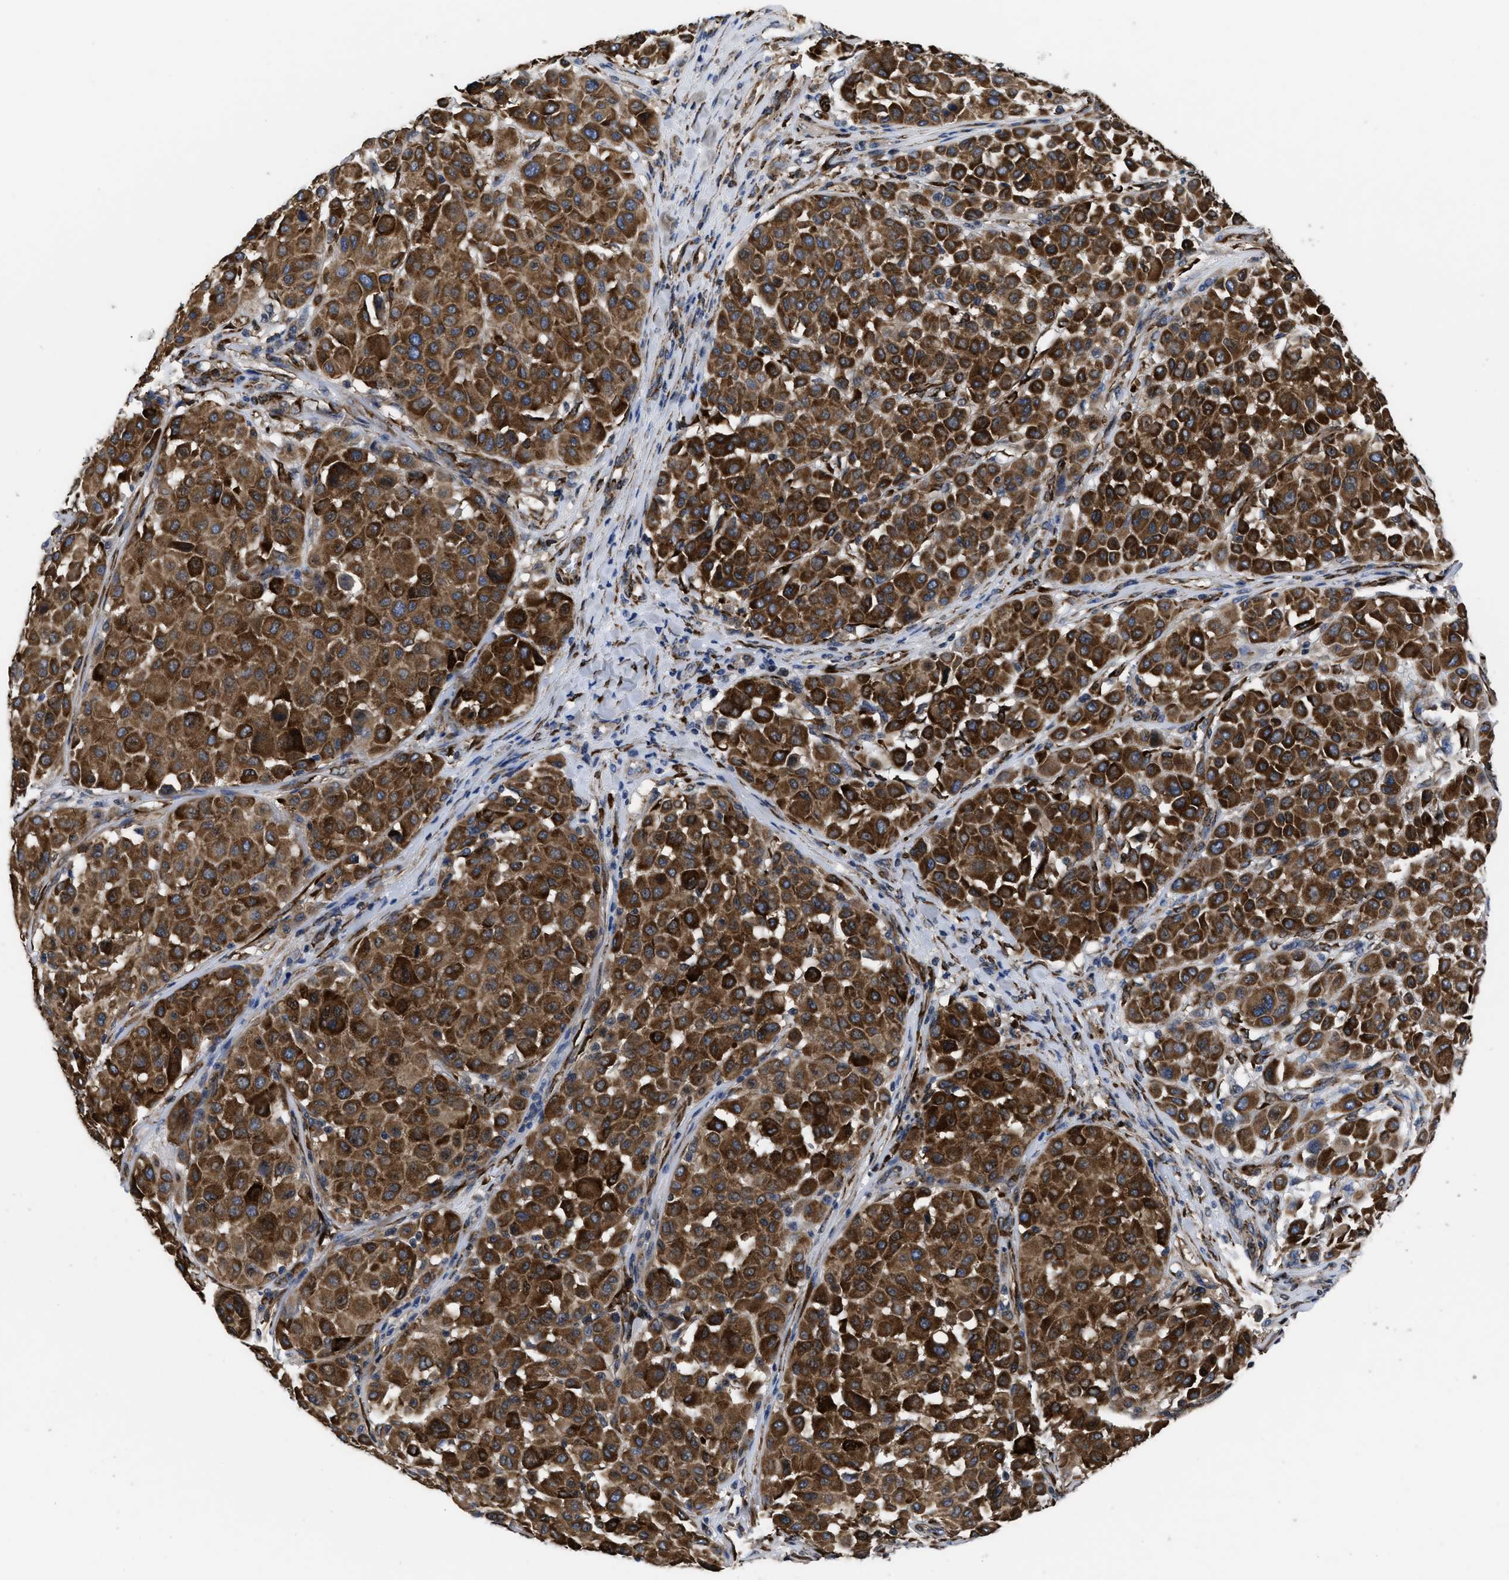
{"staining": {"intensity": "strong", "quantity": ">75%", "location": "cytoplasmic/membranous"}, "tissue": "melanoma", "cell_type": "Tumor cells", "image_type": "cancer", "snomed": [{"axis": "morphology", "description": "Malignant melanoma, Metastatic site"}, {"axis": "topography", "description": "Soft tissue"}], "caption": "This photomicrograph shows immunohistochemistry staining of malignant melanoma (metastatic site), with high strong cytoplasmic/membranous expression in about >75% of tumor cells.", "gene": "SQLE", "patient": {"sex": "male", "age": 41}}